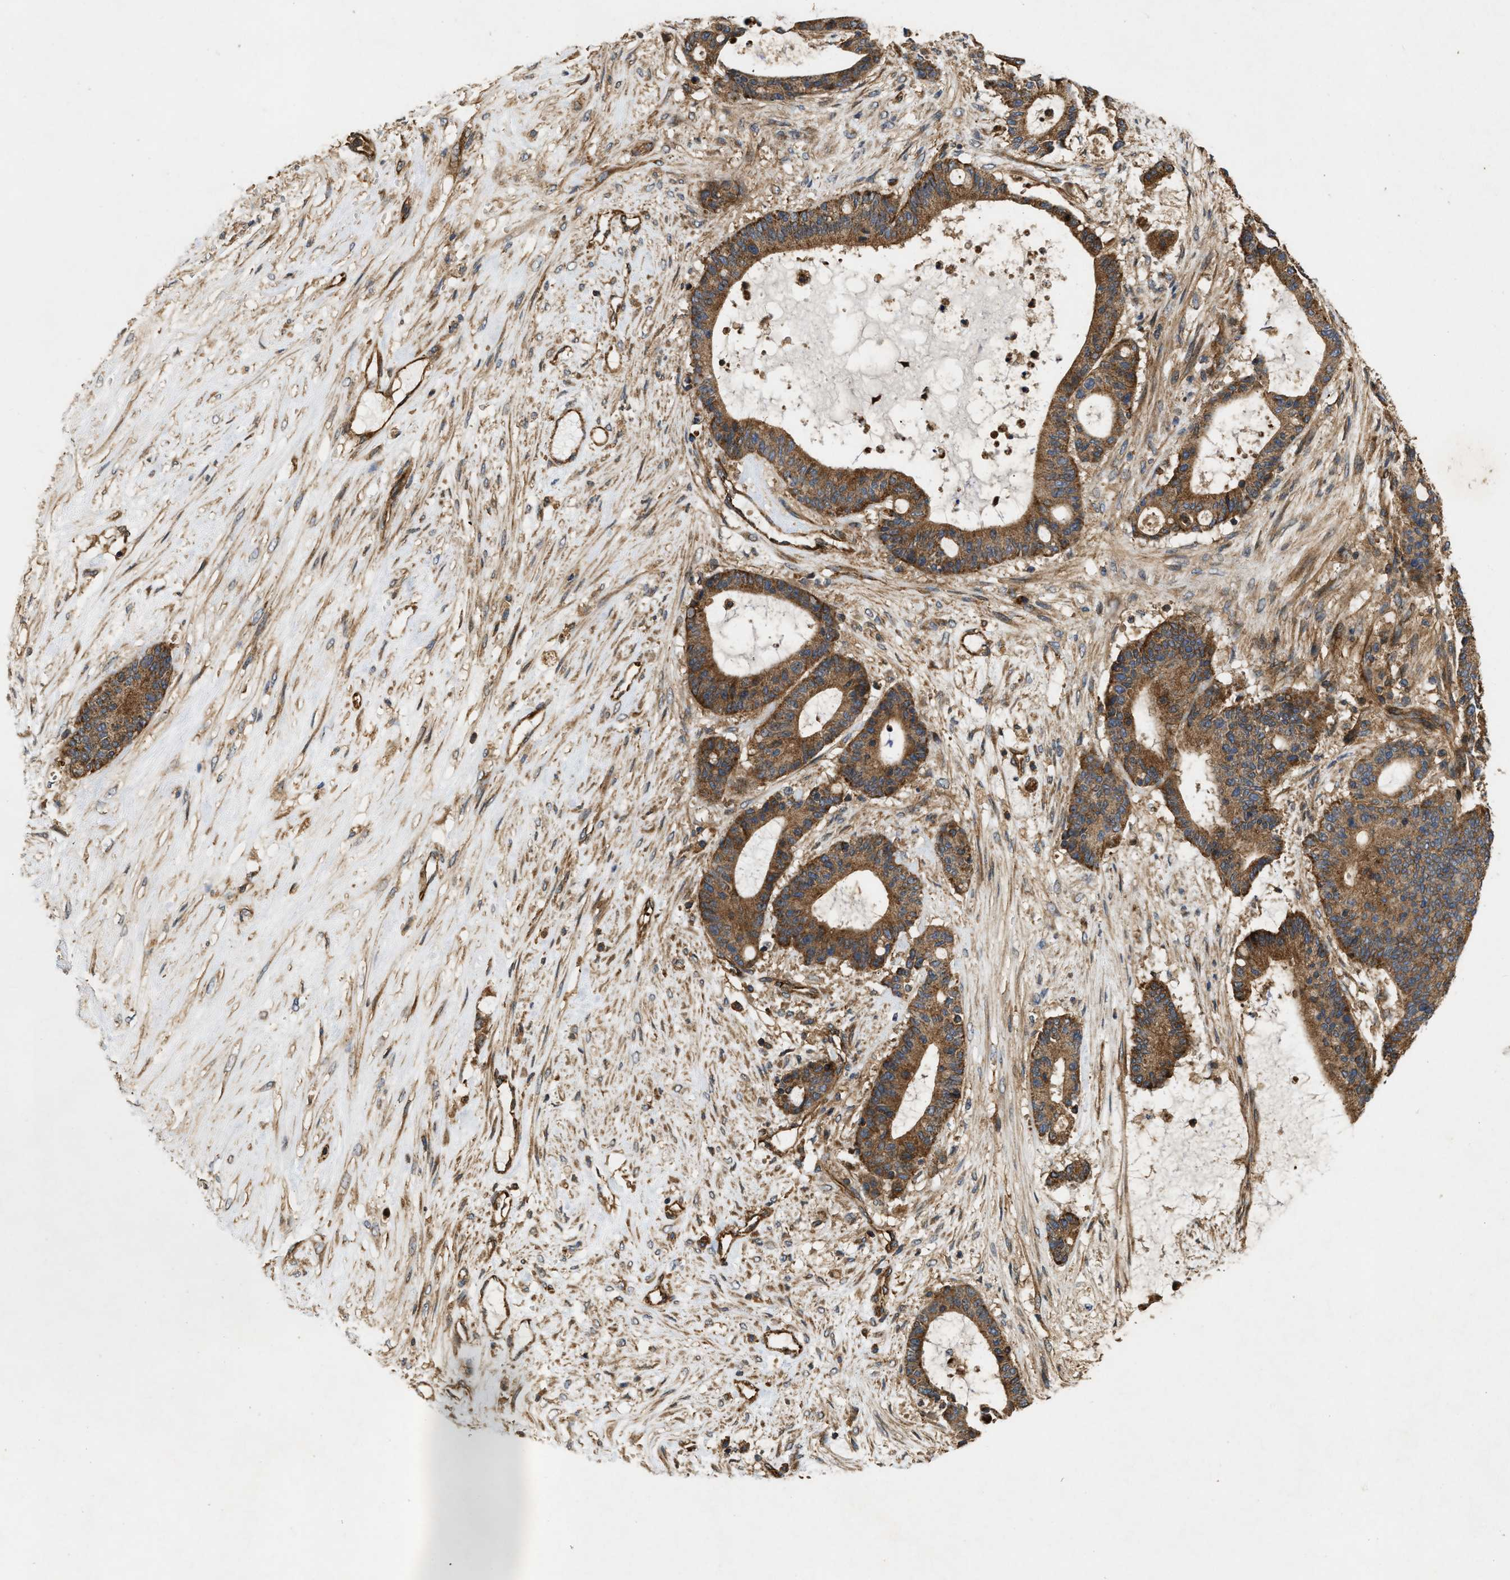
{"staining": {"intensity": "strong", "quantity": ">75%", "location": "cytoplasmic/membranous"}, "tissue": "liver cancer", "cell_type": "Tumor cells", "image_type": "cancer", "snomed": [{"axis": "morphology", "description": "Cholangiocarcinoma"}, {"axis": "topography", "description": "Liver"}], "caption": "The micrograph displays staining of liver cancer (cholangiocarcinoma), revealing strong cytoplasmic/membranous protein expression (brown color) within tumor cells. (IHC, brightfield microscopy, high magnification).", "gene": "GNB4", "patient": {"sex": "female", "age": 73}}